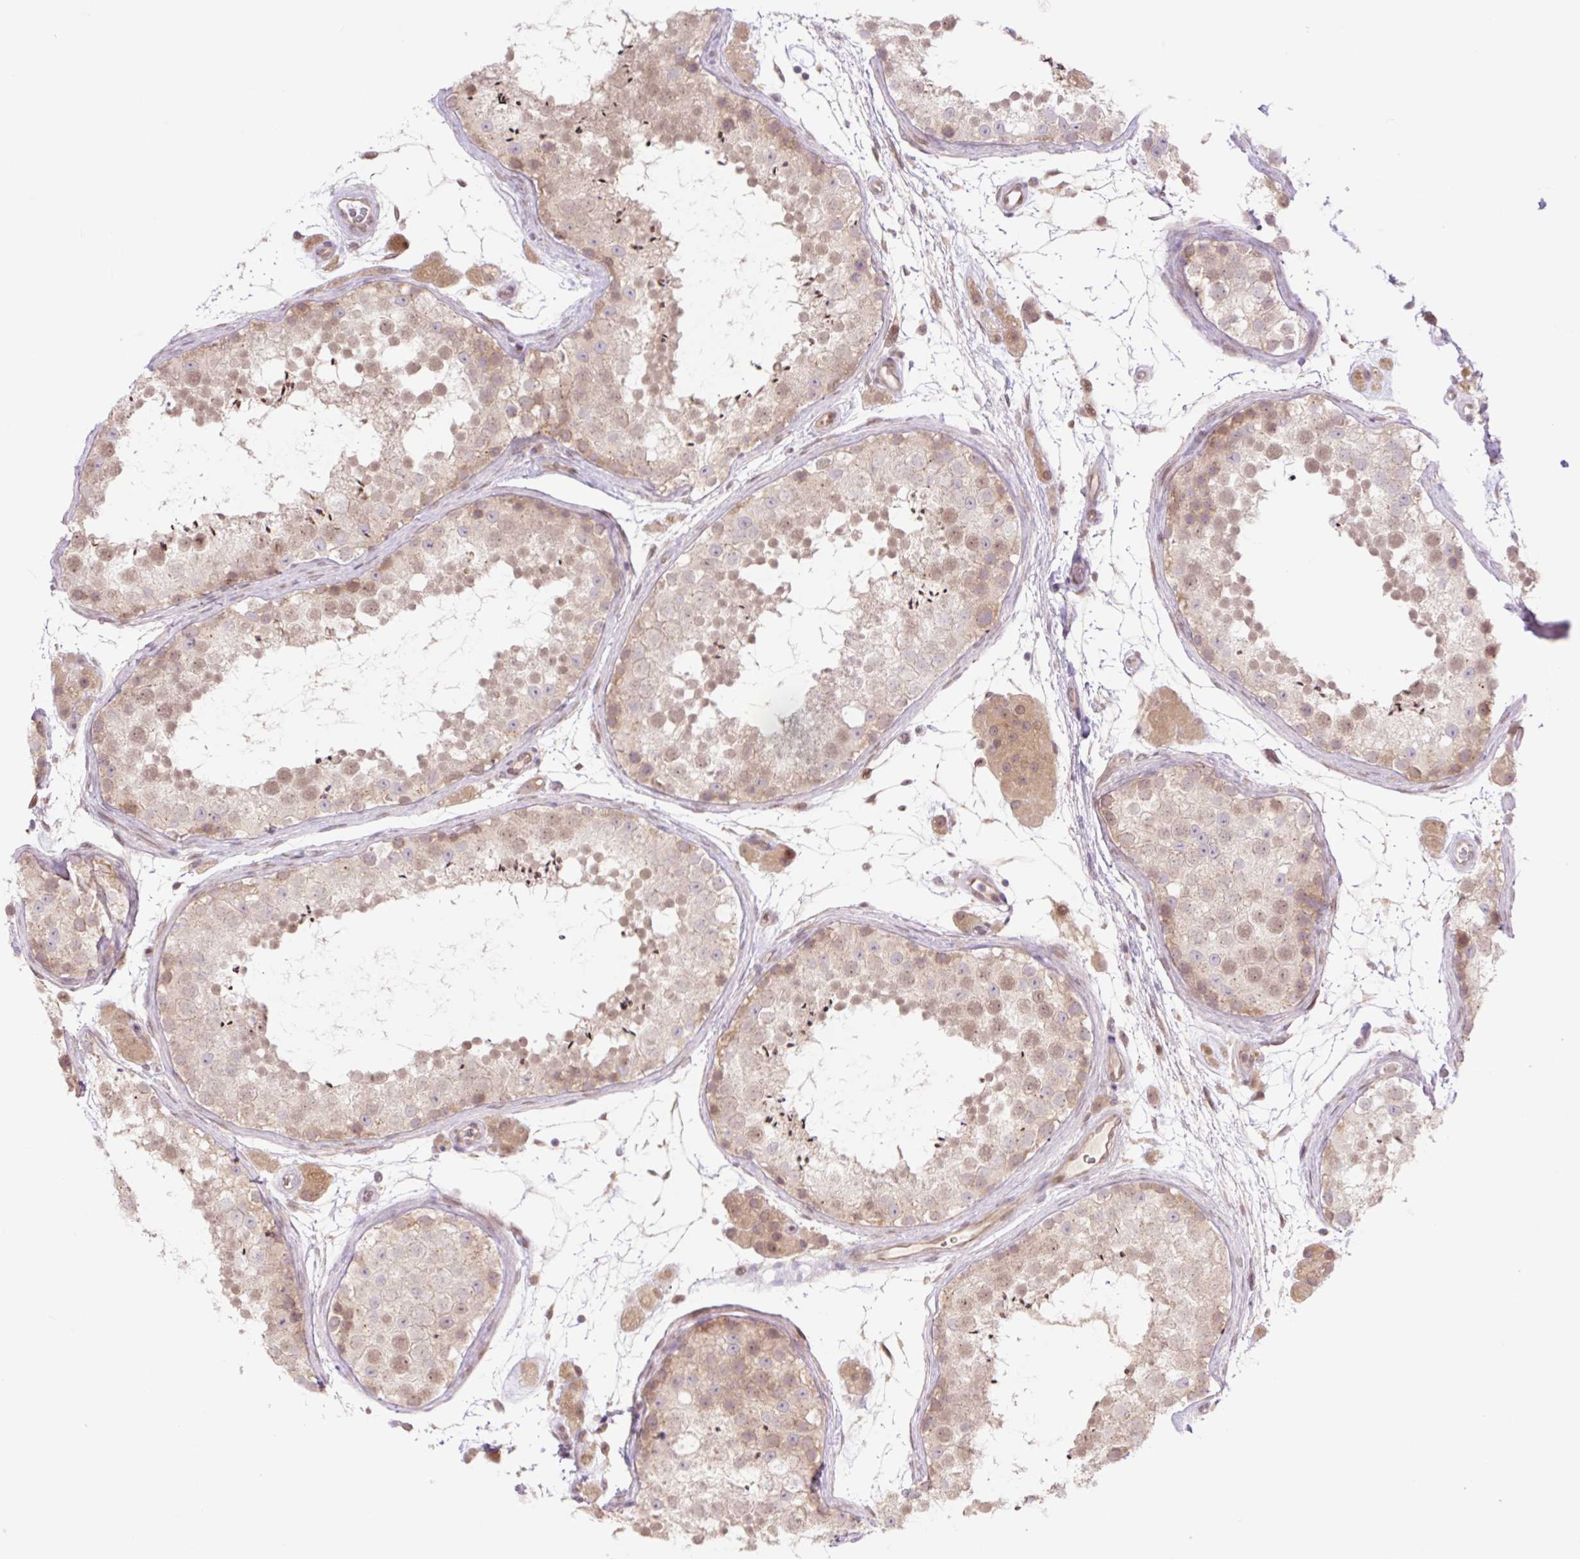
{"staining": {"intensity": "moderate", "quantity": "25%-75%", "location": "nuclear"}, "tissue": "testis", "cell_type": "Cells in seminiferous ducts", "image_type": "normal", "snomed": [{"axis": "morphology", "description": "Normal tissue, NOS"}, {"axis": "topography", "description": "Testis"}], "caption": "This micrograph reveals immunohistochemistry staining of normal human testis, with medium moderate nuclear positivity in approximately 25%-75% of cells in seminiferous ducts.", "gene": "VPS25", "patient": {"sex": "male", "age": 41}}